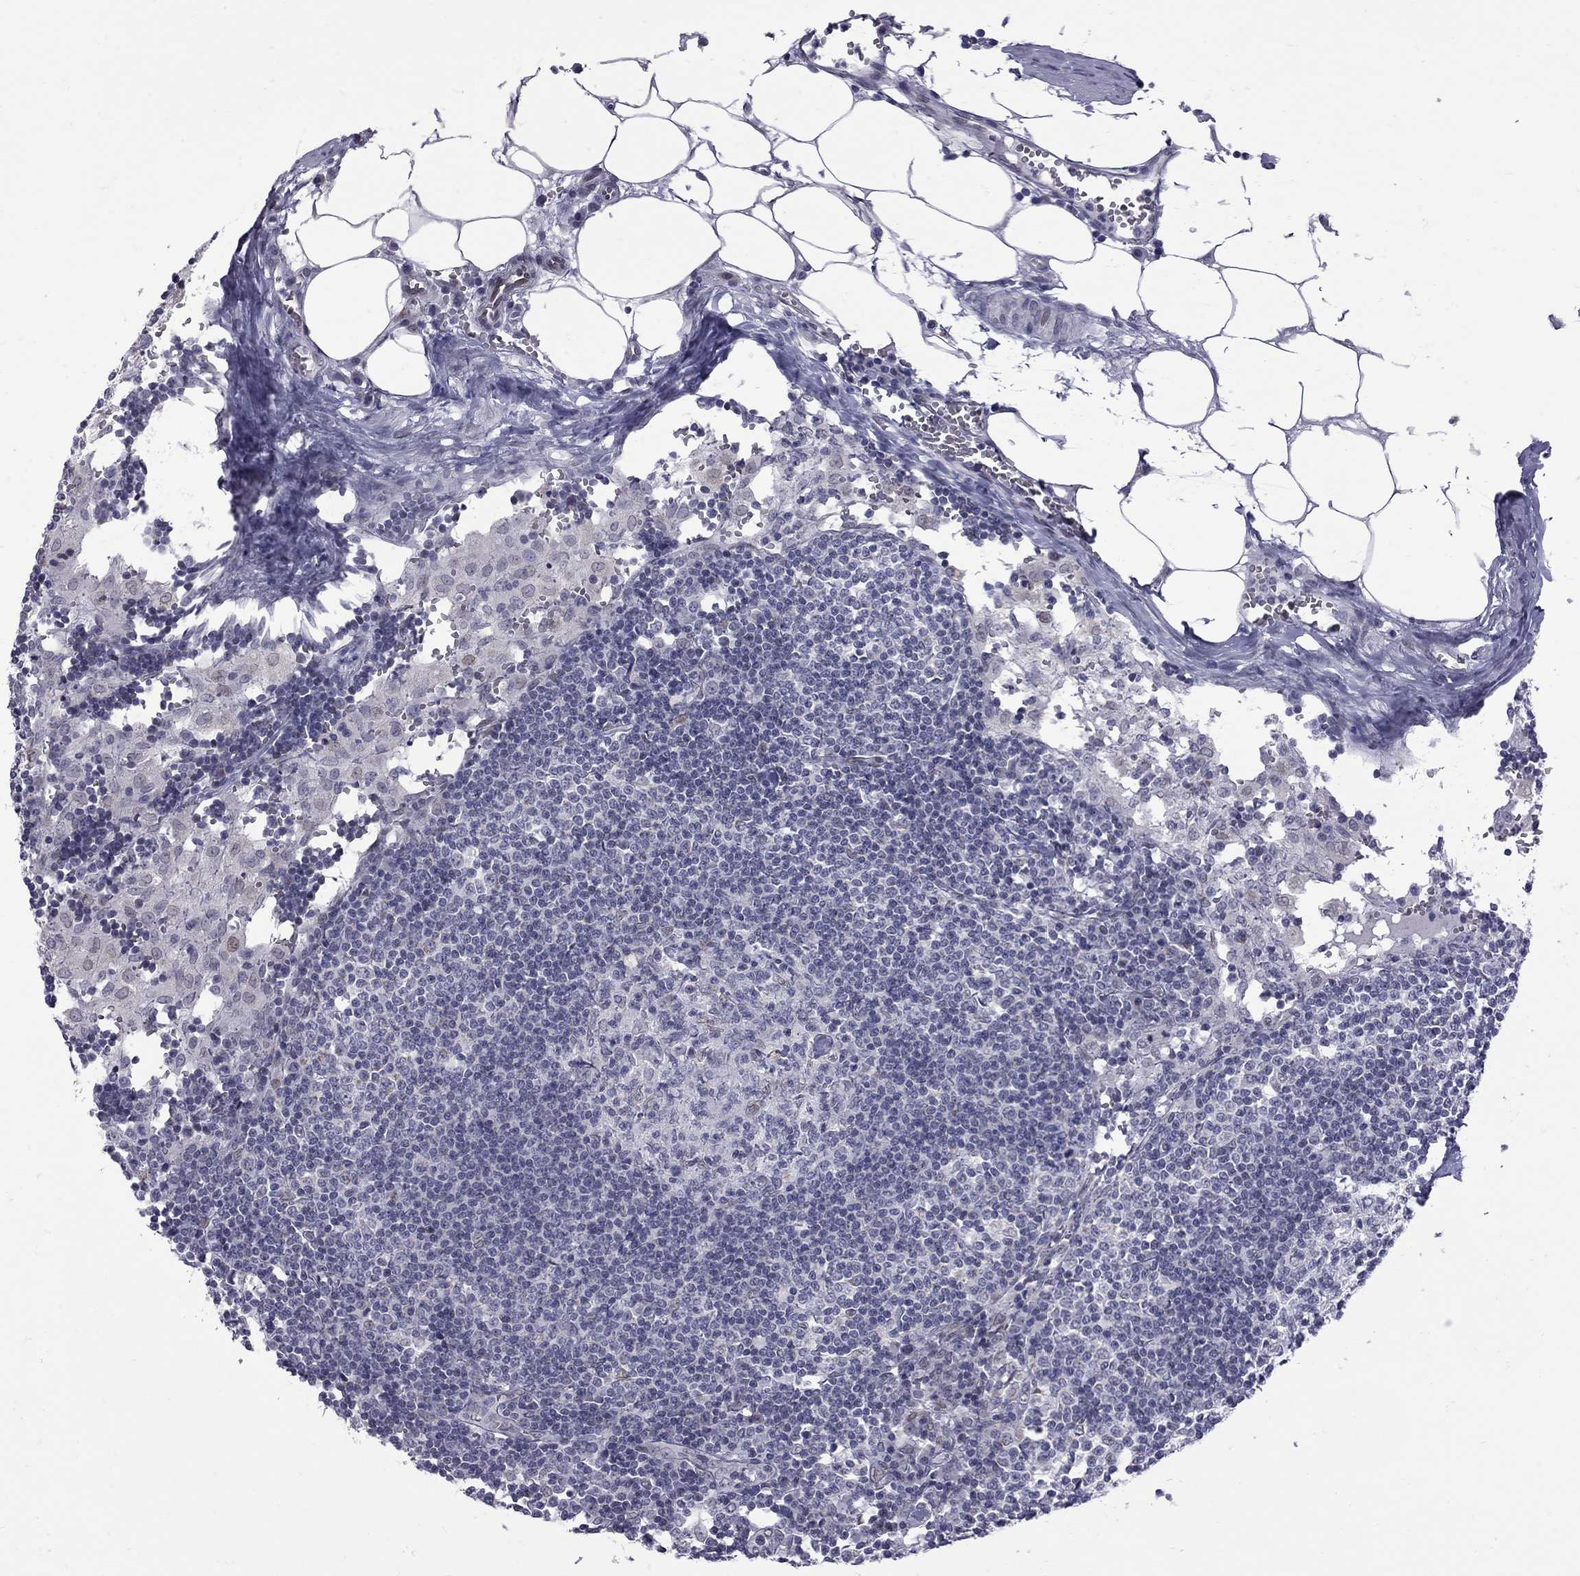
{"staining": {"intensity": "negative", "quantity": "none", "location": "none"}, "tissue": "lymph node", "cell_type": "Germinal center cells", "image_type": "normal", "snomed": [{"axis": "morphology", "description": "Normal tissue, NOS"}, {"axis": "topography", "description": "Lymph node"}], "caption": "The immunohistochemistry (IHC) histopathology image has no significant expression in germinal center cells of lymph node. (Stains: DAB (3,3'-diaminobenzidine) IHC with hematoxylin counter stain, Microscopy: brightfield microscopy at high magnification).", "gene": "CLTCL1", "patient": {"sex": "male", "age": 55}}